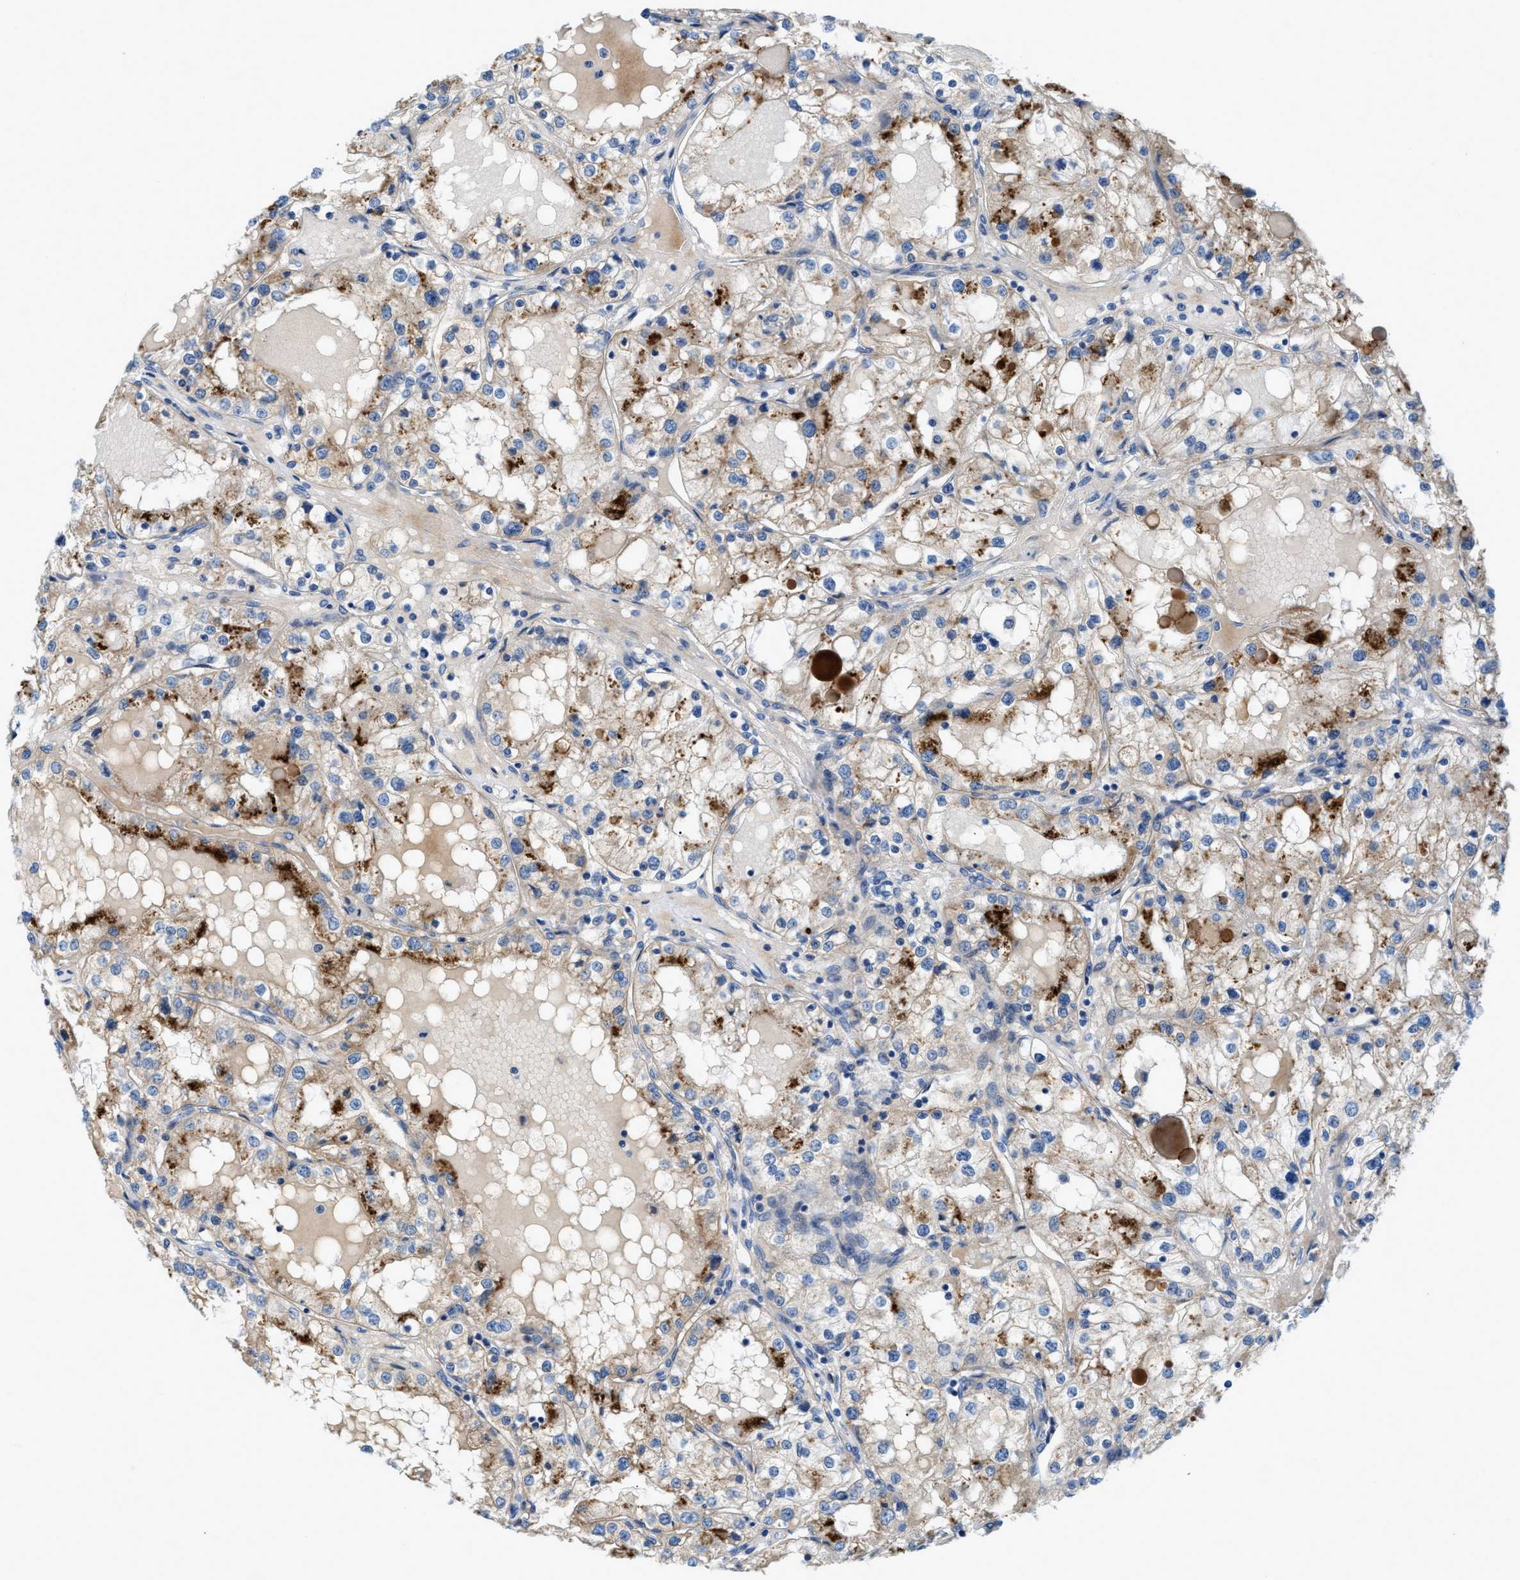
{"staining": {"intensity": "strong", "quantity": "25%-75%", "location": "cytoplasmic/membranous"}, "tissue": "renal cancer", "cell_type": "Tumor cells", "image_type": "cancer", "snomed": [{"axis": "morphology", "description": "Adenocarcinoma, NOS"}, {"axis": "topography", "description": "Kidney"}], "caption": "Renal adenocarcinoma was stained to show a protein in brown. There is high levels of strong cytoplasmic/membranous positivity in approximately 25%-75% of tumor cells.", "gene": "TSPAN3", "patient": {"sex": "male", "age": 68}}